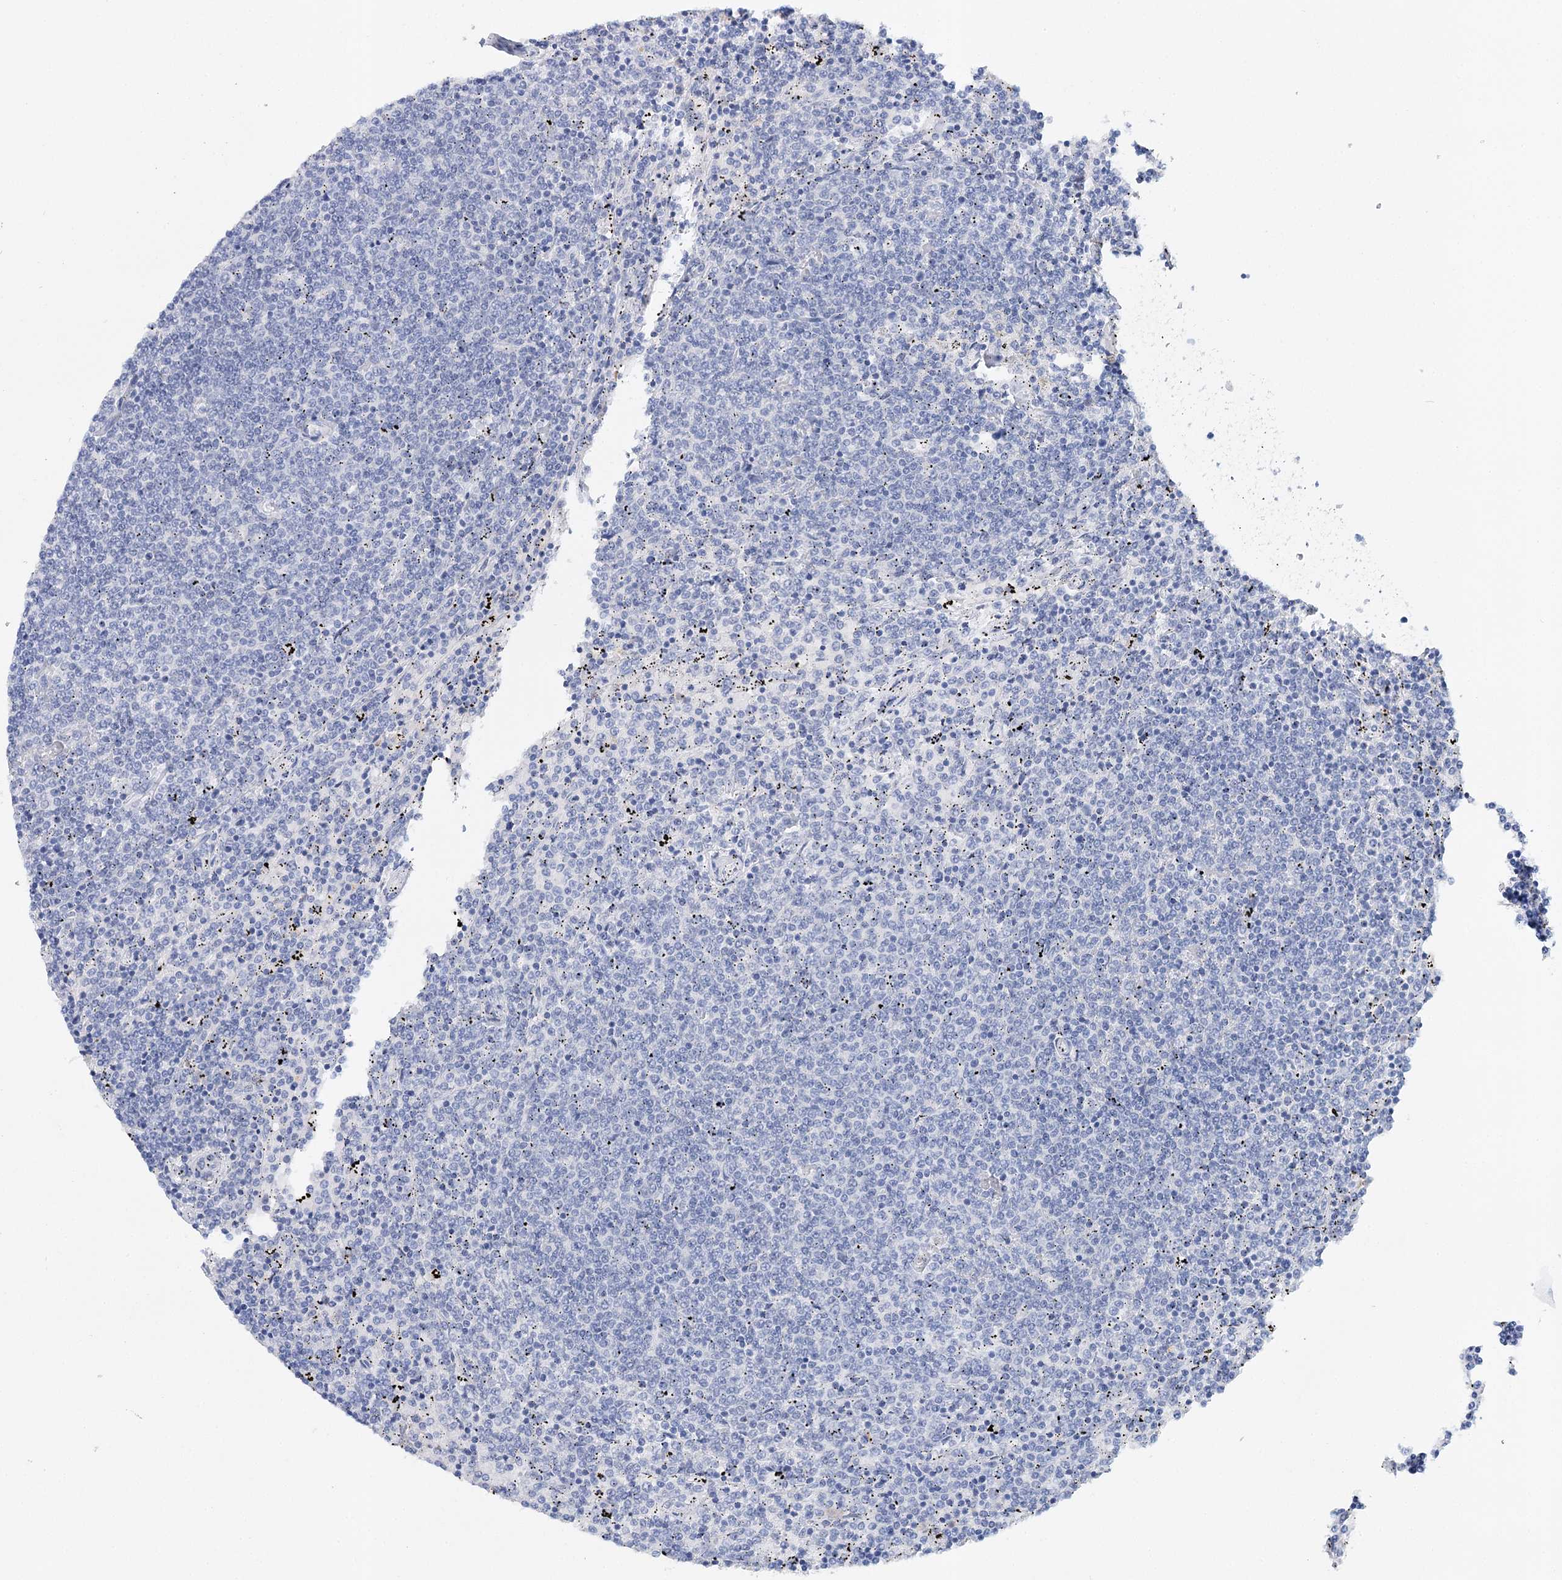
{"staining": {"intensity": "negative", "quantity": "none", "location": "none"}, "tissue": "lymphoma", "cell_type": "Tumor cells", "image_type": "cancer", "snomed": [{"axis": "morphology", "description": "Malignant lymphoma, non-Hodgkin's type, Low grade"}, {"axis": "topography", "description": "Spleen"}], "caption": "Tumor cells are negative for protein expression in human low-grade malignant lymphoma, non-Hodgkin's type. (Stains: DAB IHC with hematoxylin counter stain, Microscopy: brightfield microscopy at high magnification).", "gene": "CEACAM8", "patient": {"sex": "female", "age": 50}}